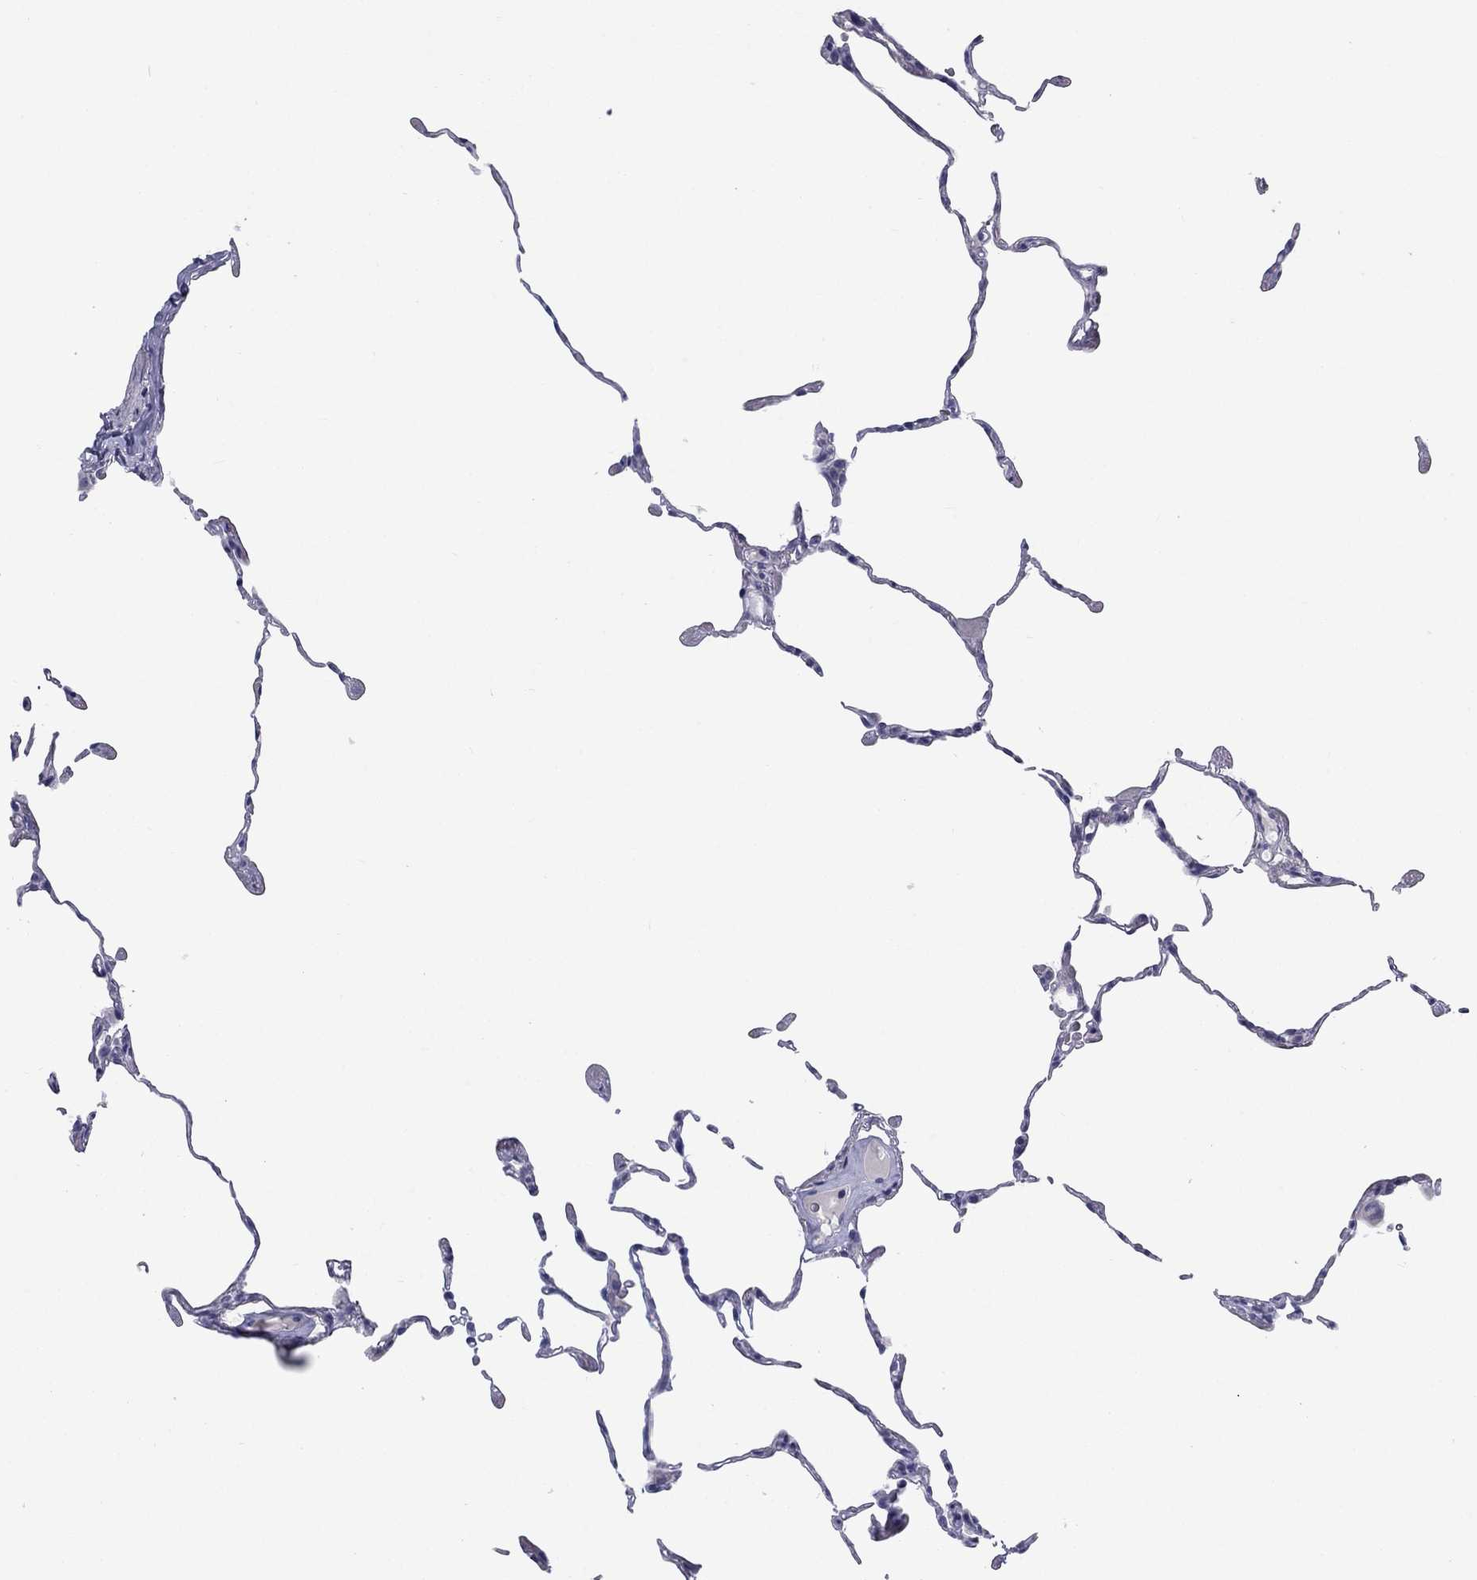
{"staining": {"intensity": "negative", "quantity": "none", "location": "none"}, "tissue": "lung", "cell_type": "Alveolar cells", "image_type": "normal", "snomed": [{"axis": "morphology", "description": "Normal tissue, NOS"}, {"axis": "topography", "description": "Lung"}], "caption": "Alveolar cells are negative for brown protein staining in normal lung. Nuclei are stained in blue.", "gene": "CACNA1A", "patient": {"sex": "female", "age": 57}}